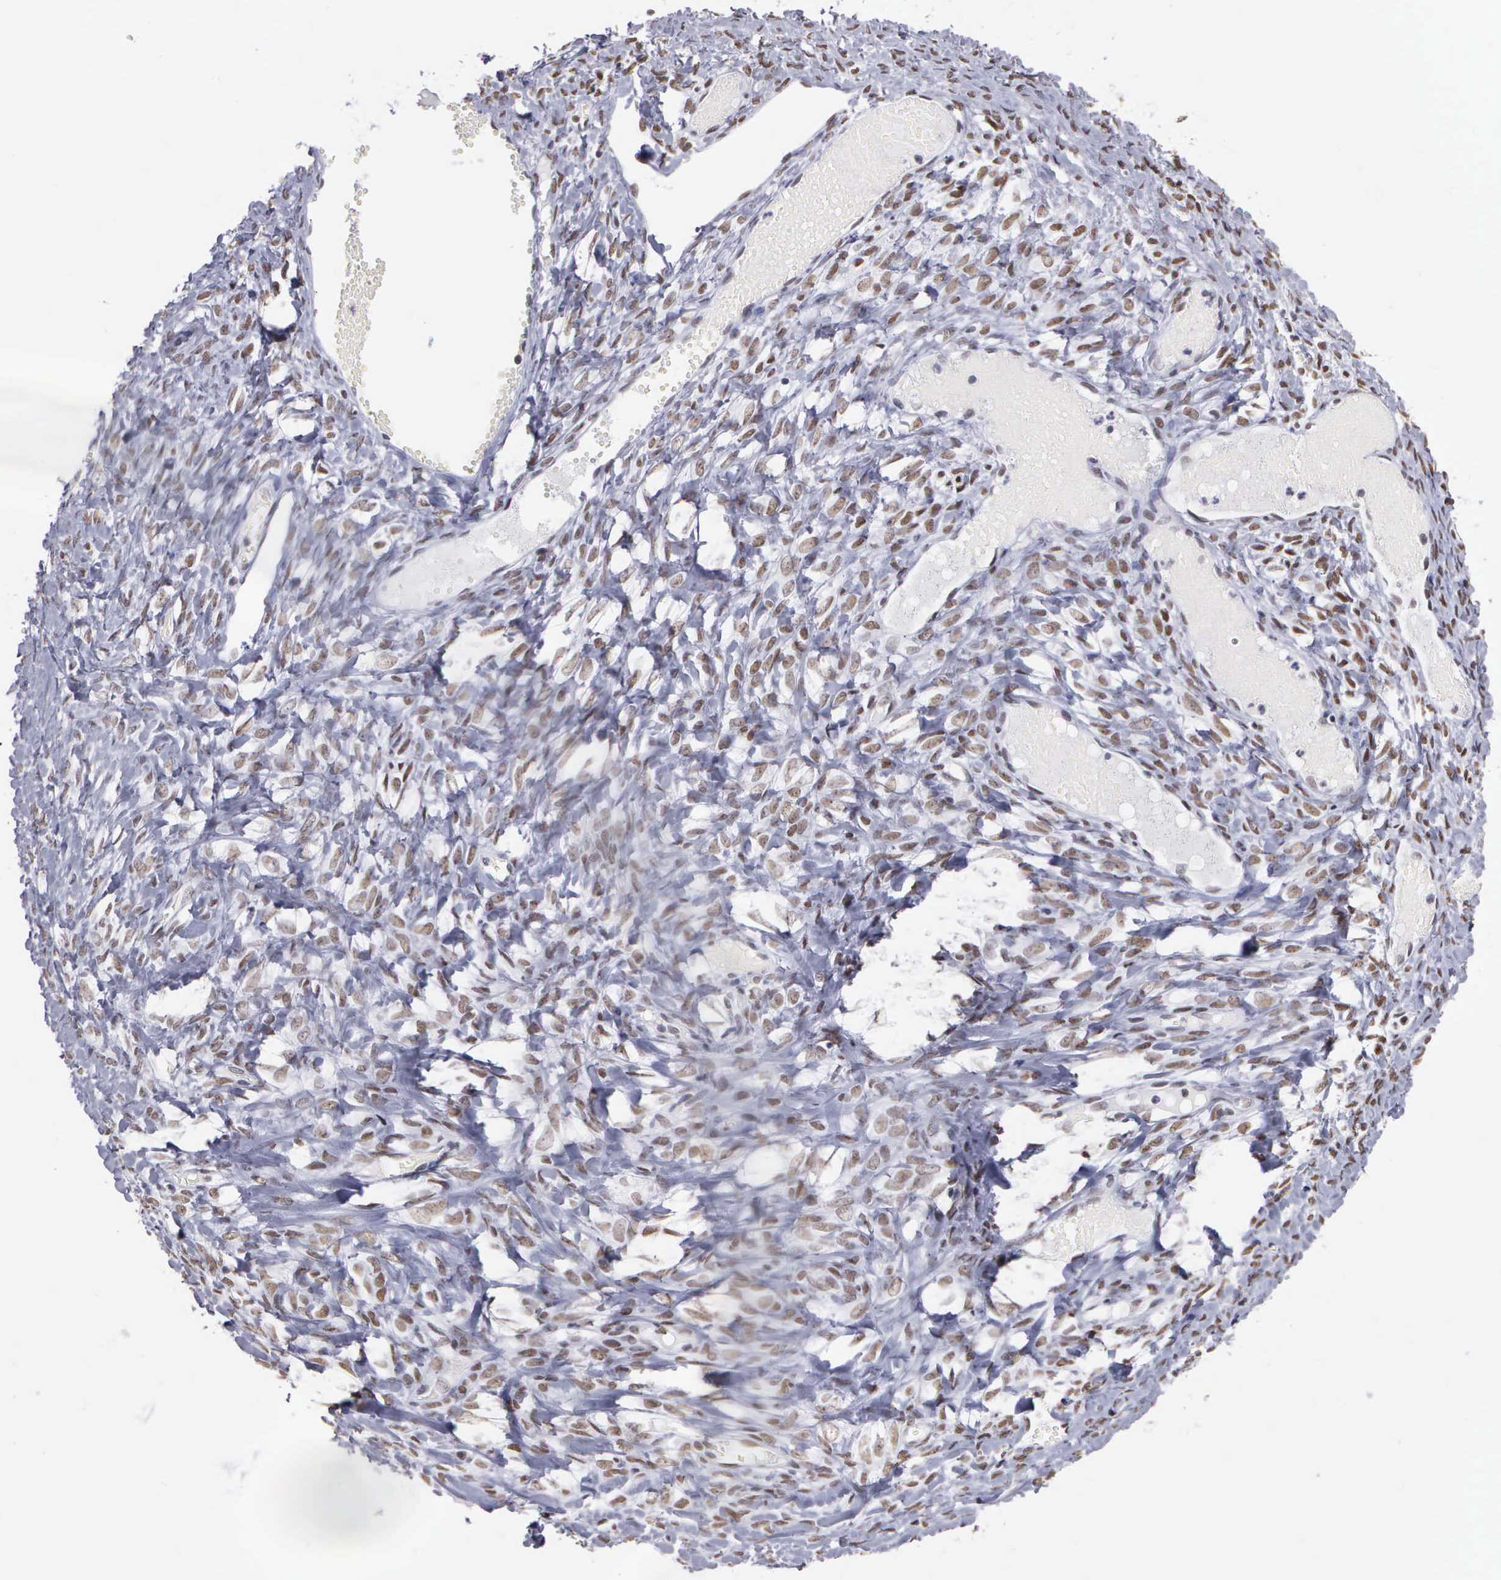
{"staining": {"intensity": "moderate", "quantity": ">75%", "location": "nuclear"}, "tissue": "ovarian cancer", "cell_type": "Tumor cells", "image_type": "cancer", "snomed": [{"axis": "morphology", "description": "Cystadenocarcinoma, mucinous, NOS"}, {"axis": "topography", "description": "Ovary"}], "caption": "Immunohistochemistry (IHC) (DAB) staining of ovarian mucinous cystadenocarcinoma displays moderate nuclear protein staining in approximately >75% of tumor cells.", "gene": "CSTF2", "patient": {"sex": "female", "age": 57}}